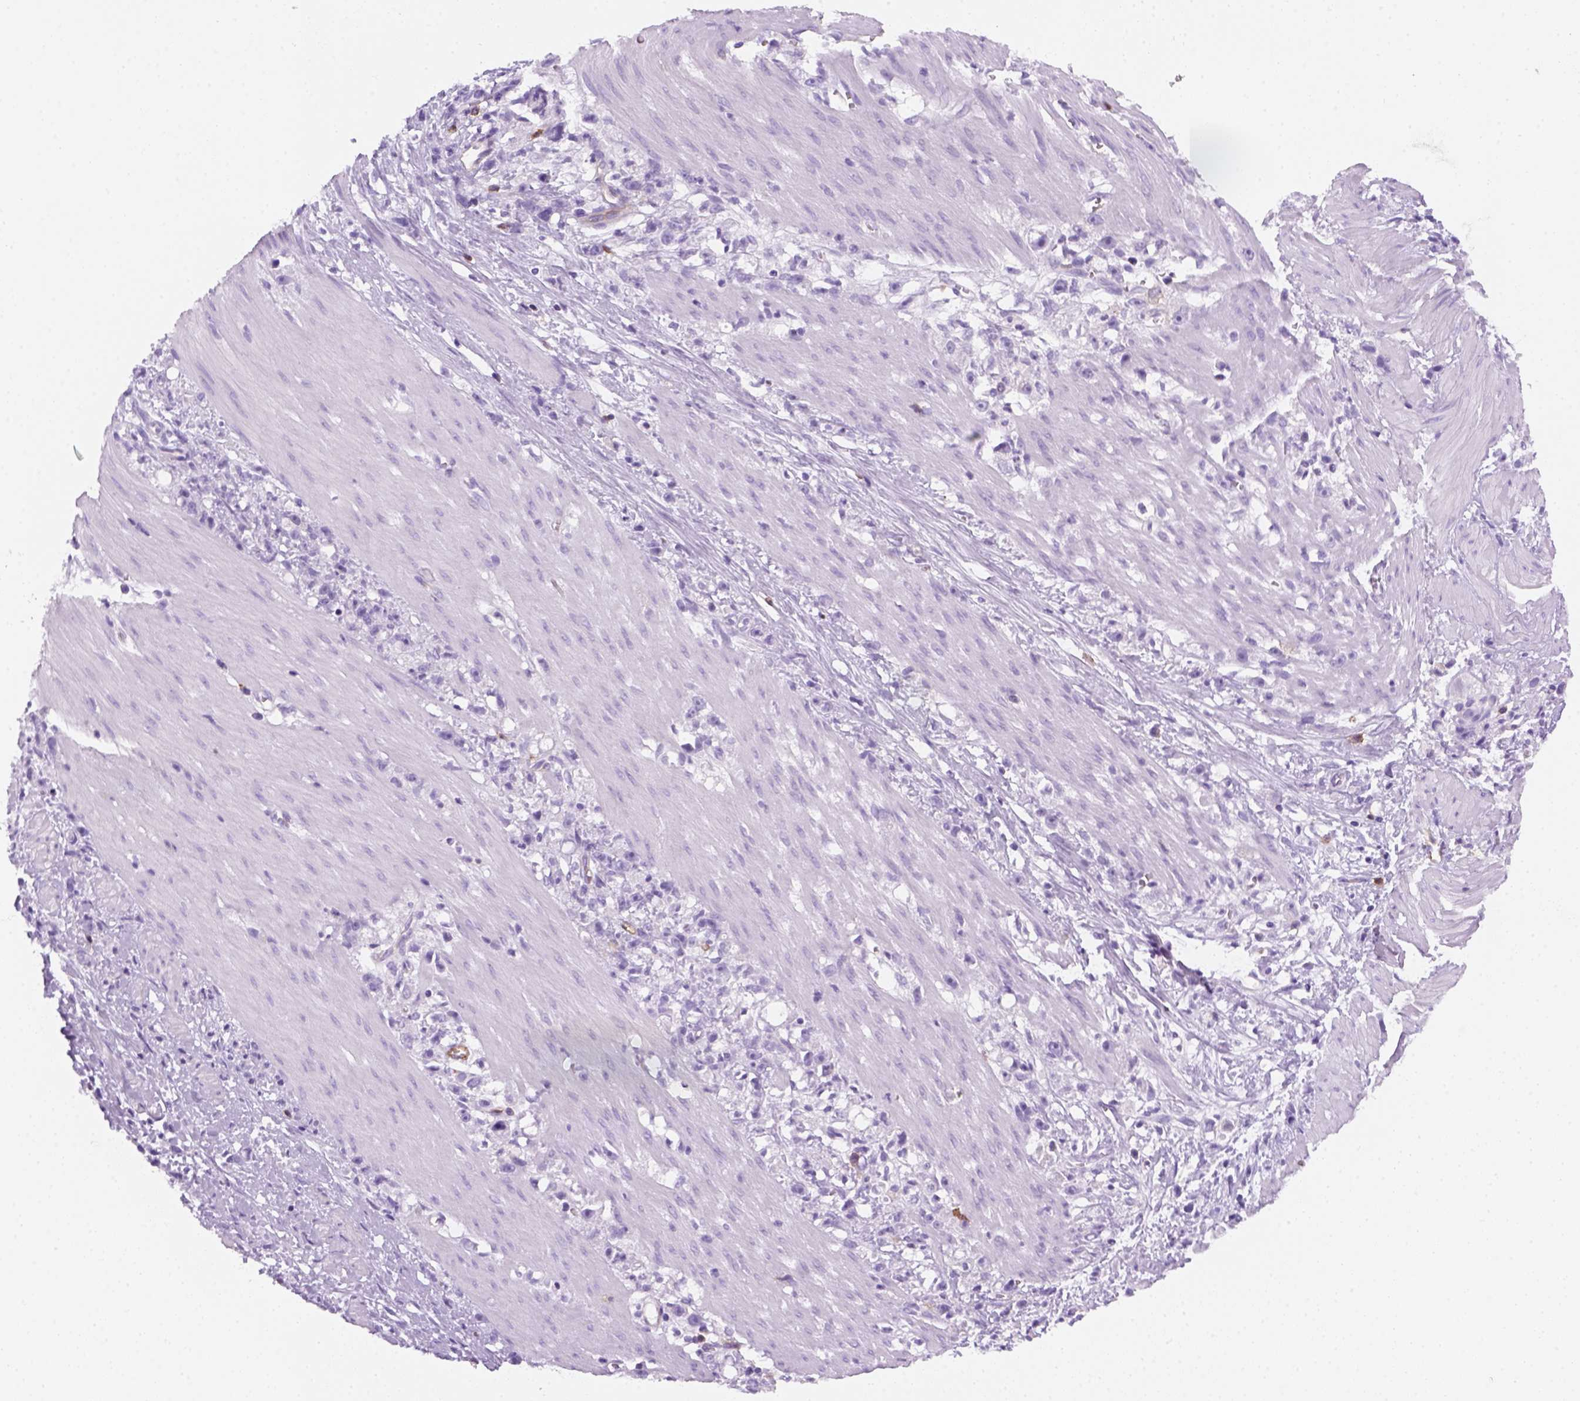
{"staining": {"intensity": "negative", "quantity": "none", "location": "none"}, "tissue": "stomach cancer", "cell_type": "Tumor cells", "image_type": "cancer", "snomed": [{"axis": "morphology", "description": "Adenocarcinoma, NOS"}, {"axis": "topography", "description": "Stomach"}], "caption": "Immunohistochemistry of human stomach cancer (adenocarcinoma) reveals no positivity in tumor cells.", "gene": "AQP3", "patient": {"sex": "female", "age": 59}}